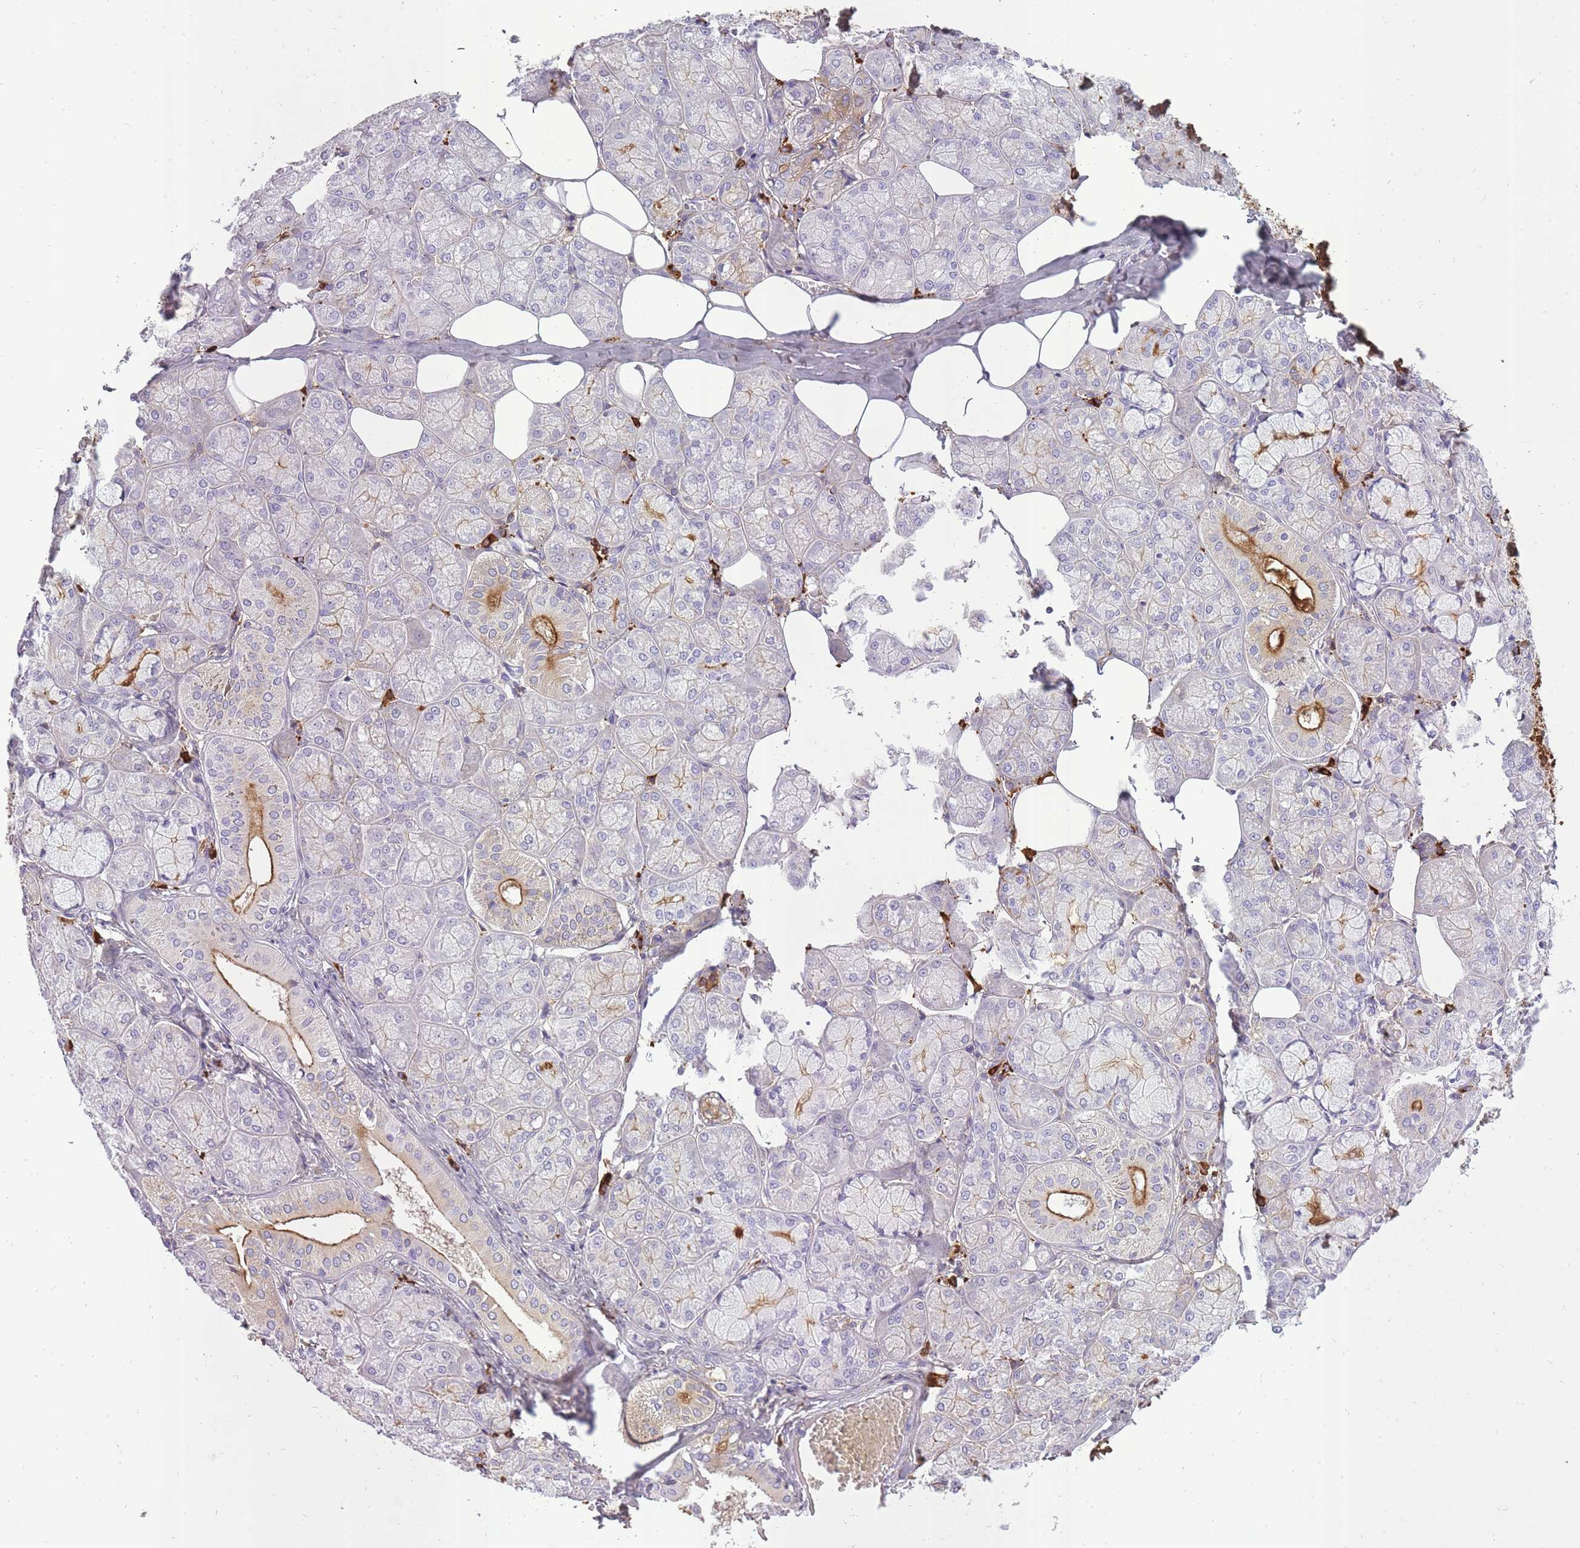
{"staining": {"intensity": "moderate", "quantity": "<25%", "location": "cytoplasmic/membranous"}, "tissue": "salivary gland", "cell_type": "Glandular cells", "image_type": "normal", "snomed": [{"axis": "morphology", "description": "Normal tissue, NOS"}, {"axis": "topography", "description": "Salivary gland"}], "caption": "Immunohistochemical staining of unremarkable human salivary gland reveals moderate cytoplasmic/membranous protein positivity in about <25% of glandular cells. Using DAB (brown) and hematoxylin (blue) stains, captured at high magnification using brightfield microscopy.", "gene": "IGKV1", "patient": {"sex": "male", "age": 74}}